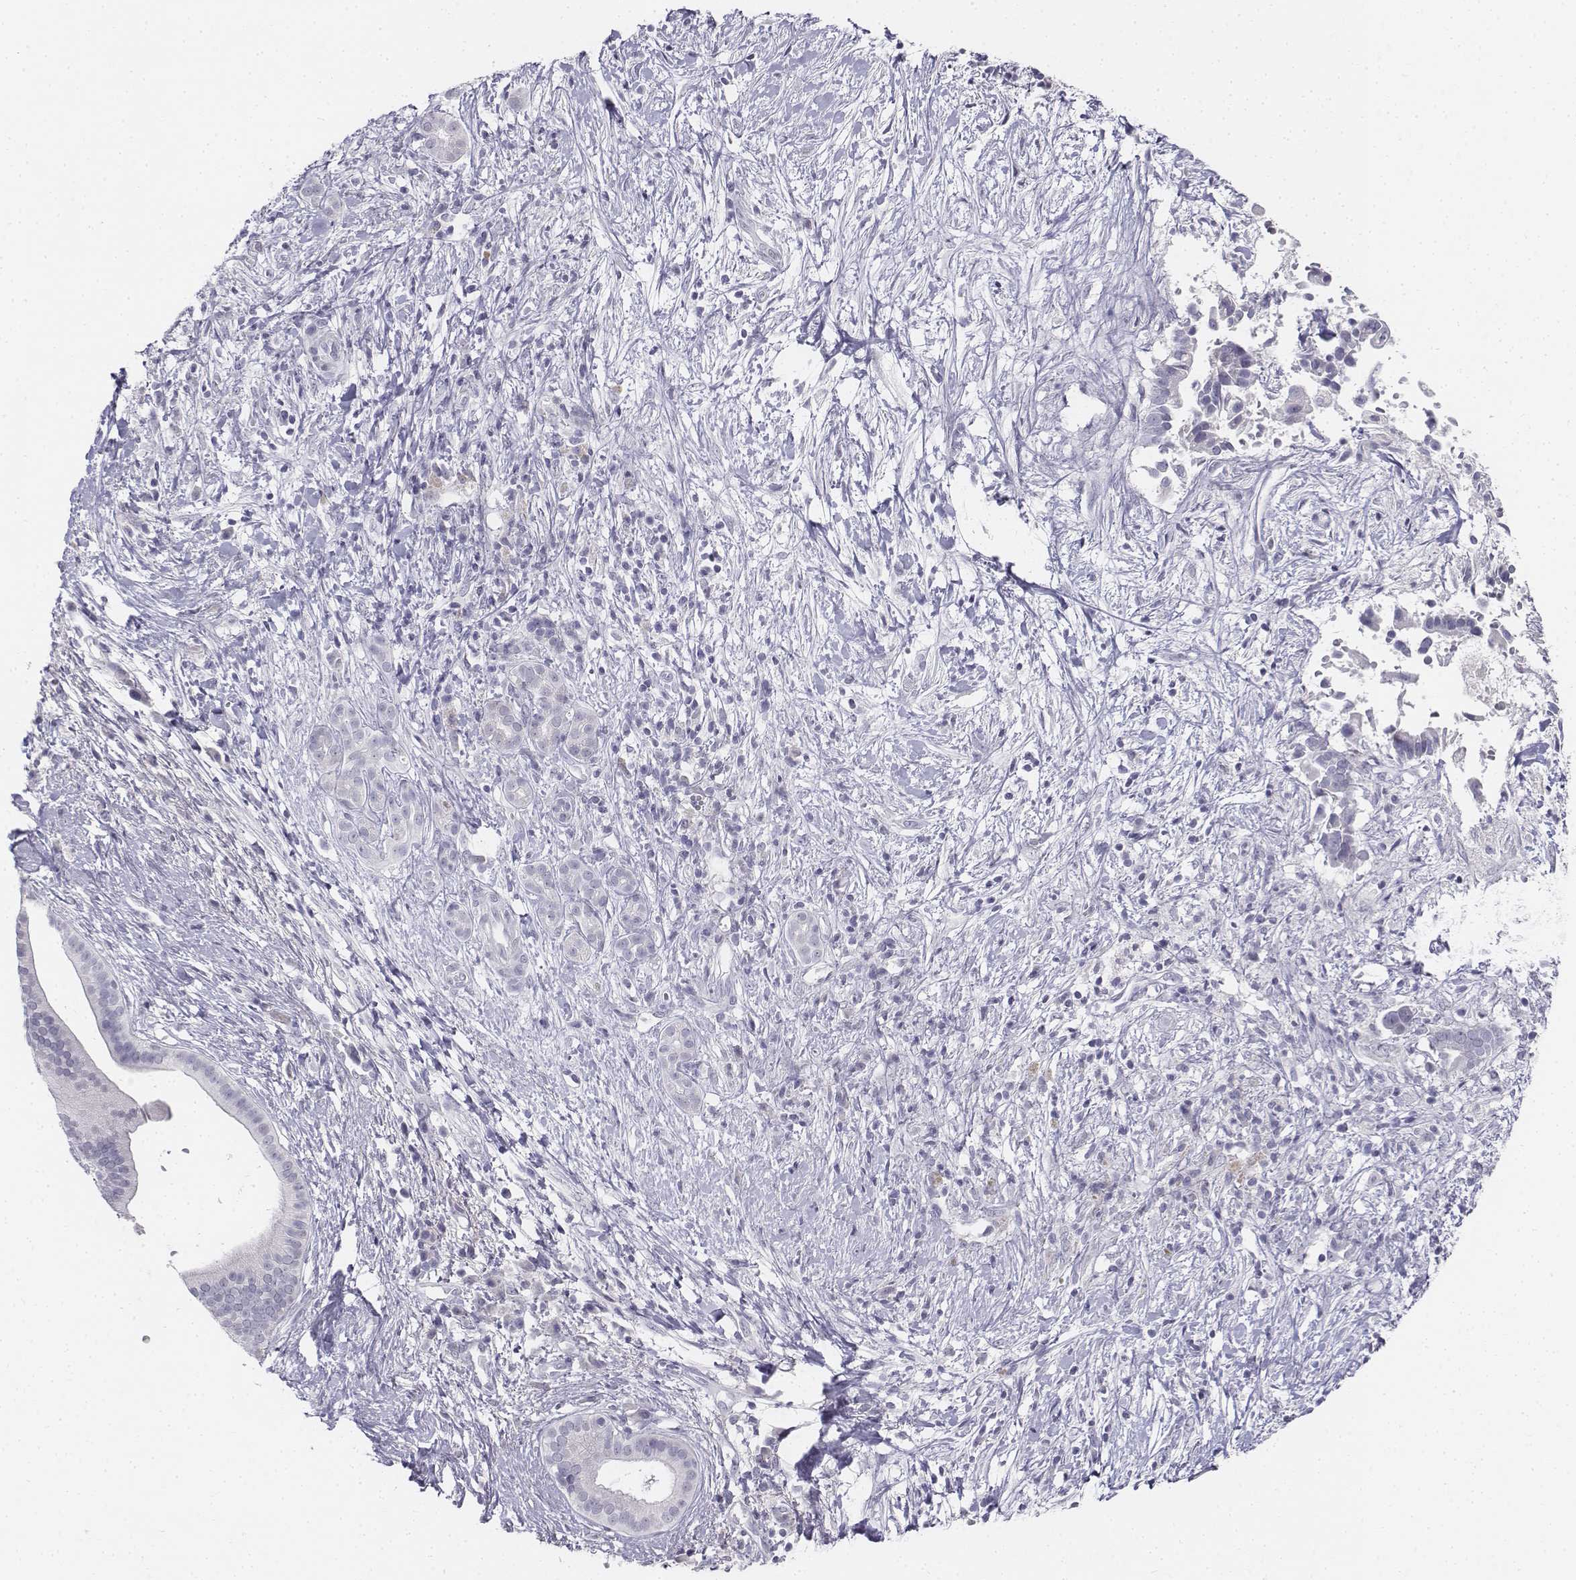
{"staining": {"intensity": "negative", "quantity": "none", "location": "none"}, "tissue": "pancreatic cancer", "cell_type": "Tumor cells", "image_type": "cancer", "snomed": [{"axis": "morphology", "description": "Adenocarcinoma, NOS"}, {"axis": "topography", "description": "Pancreas"}], "caption": "Pancreatic cancer (adenocarcinoma) was stained to show a protein in brown. There is no significant positivity in tumor cells. (DAB immunohistochemistry, high magnification).", "gene": "TH", "patient": {"sex": "male", "age": 61}}